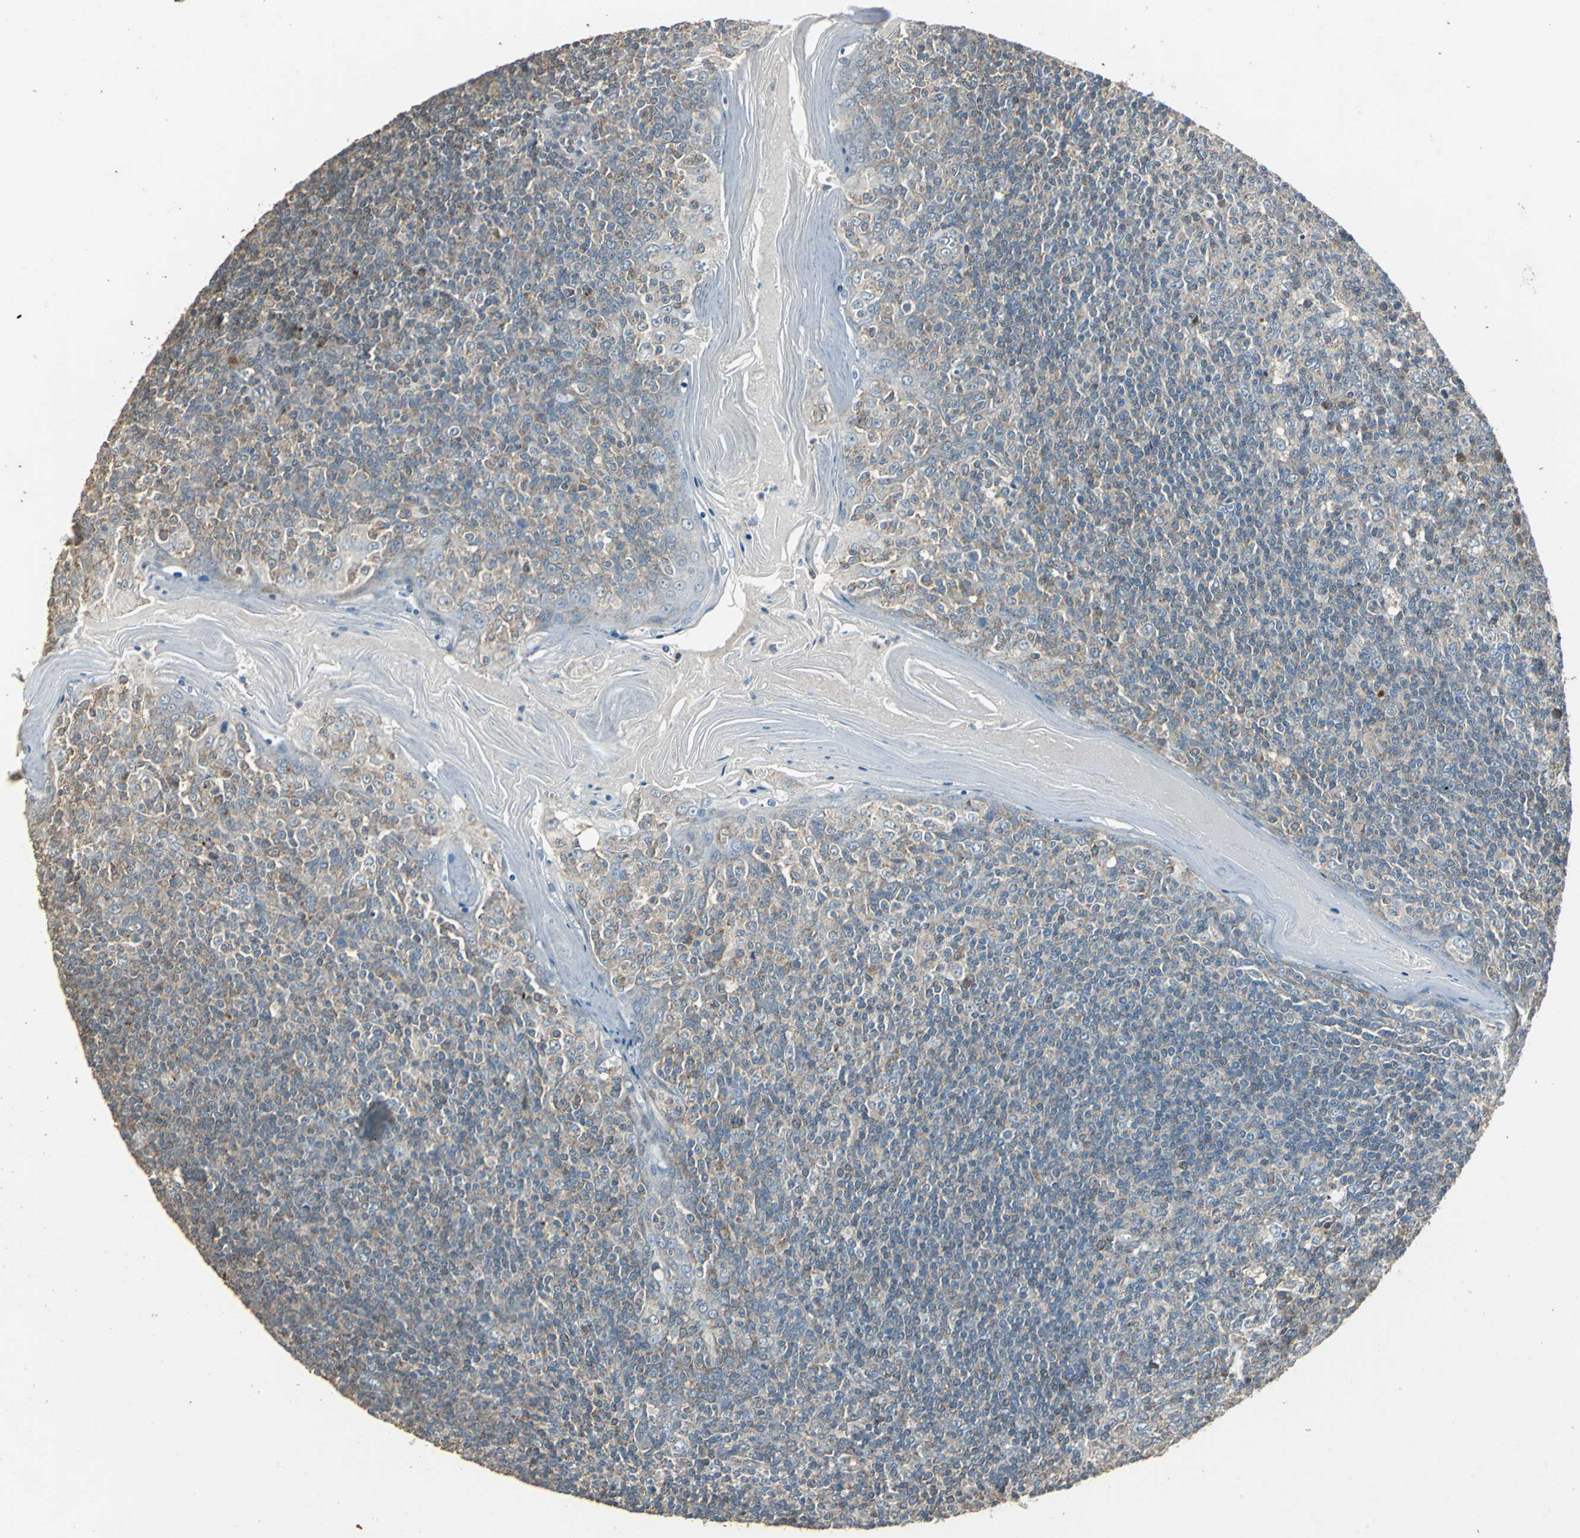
{"staining": {"intensity": "weak", "quantity": "25%-75%", "location": "cytoplasmic/membranous"}, "tissue": "tonsil", "cell_type": "Germinal center cells", "image_type": "normal", "snomed": [{"axis": "morphology", "description": "Normal tissue, NOS"}, {"axis": "topography", "description": "Tonsil"}], "caption": "Weak cytoplasmic/membranous protein expression is identified in about 25%-75% of germinal center cells in tonsil. The protein of interest is shown in brown color, while the nuclei are stained blue.", "gene": "DNAJB4", "patient": {"sex": "male", "age": 31}}